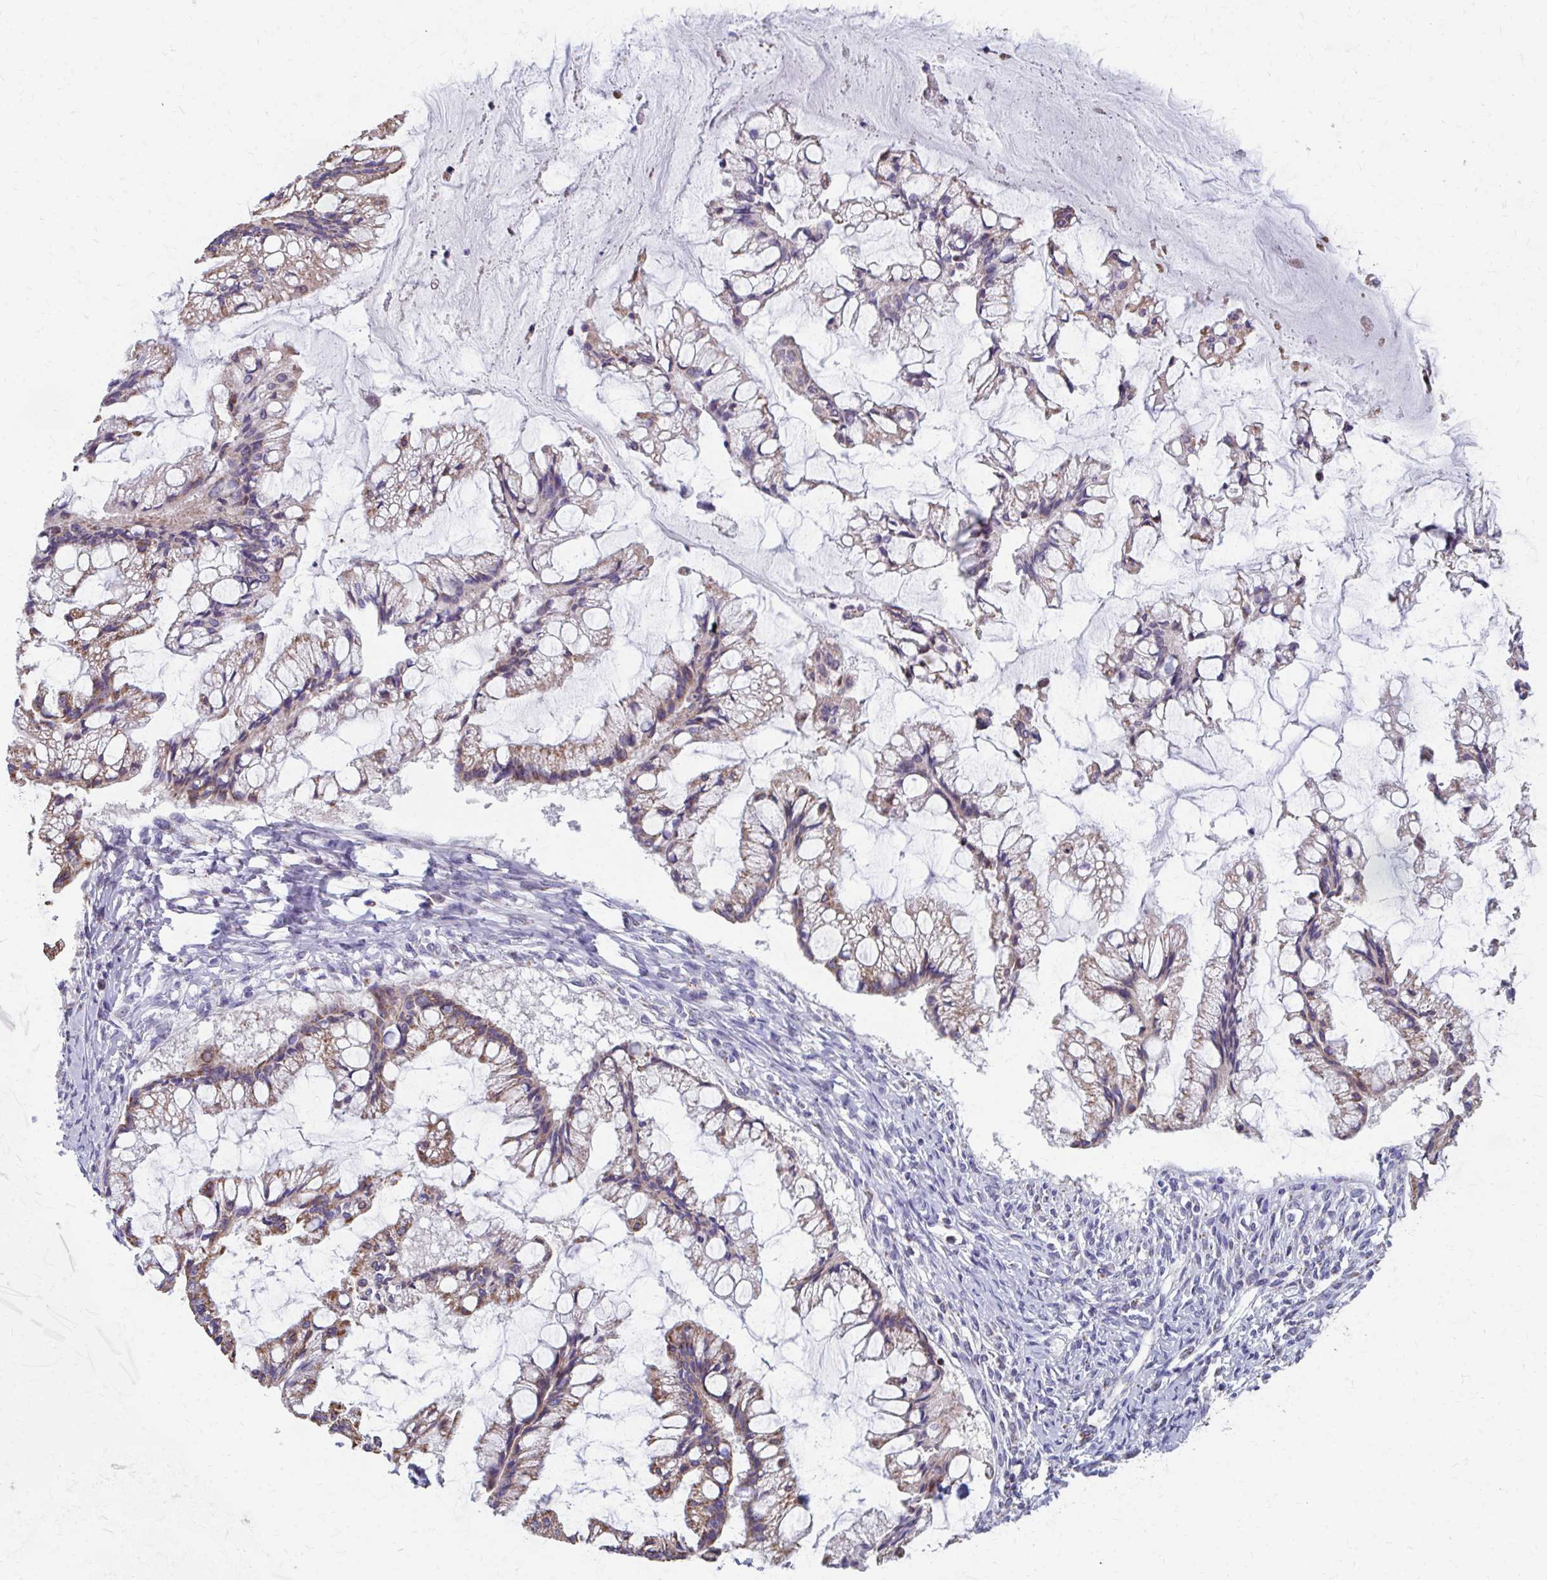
{"staining": {"intensity": "moderate", "quantity": "25%-75%", "location": "cytoplasmic/membranous"}, "tissue": "ovarian cancer", "cell_type": "Tumor cells", "image_type": "cancer", "snomed": [{"axis": "morphology", "description": "Cystadenocarcinoma, mucinous, NOS"}, {"axis": "topography", "description": "Ovary"}], "caption": "Ovarian cancer stained with a protein marker reveals moderate staining in tumor cells.", "gene": "RCC1L", "patient": {"sex": "female", "age": 73}}